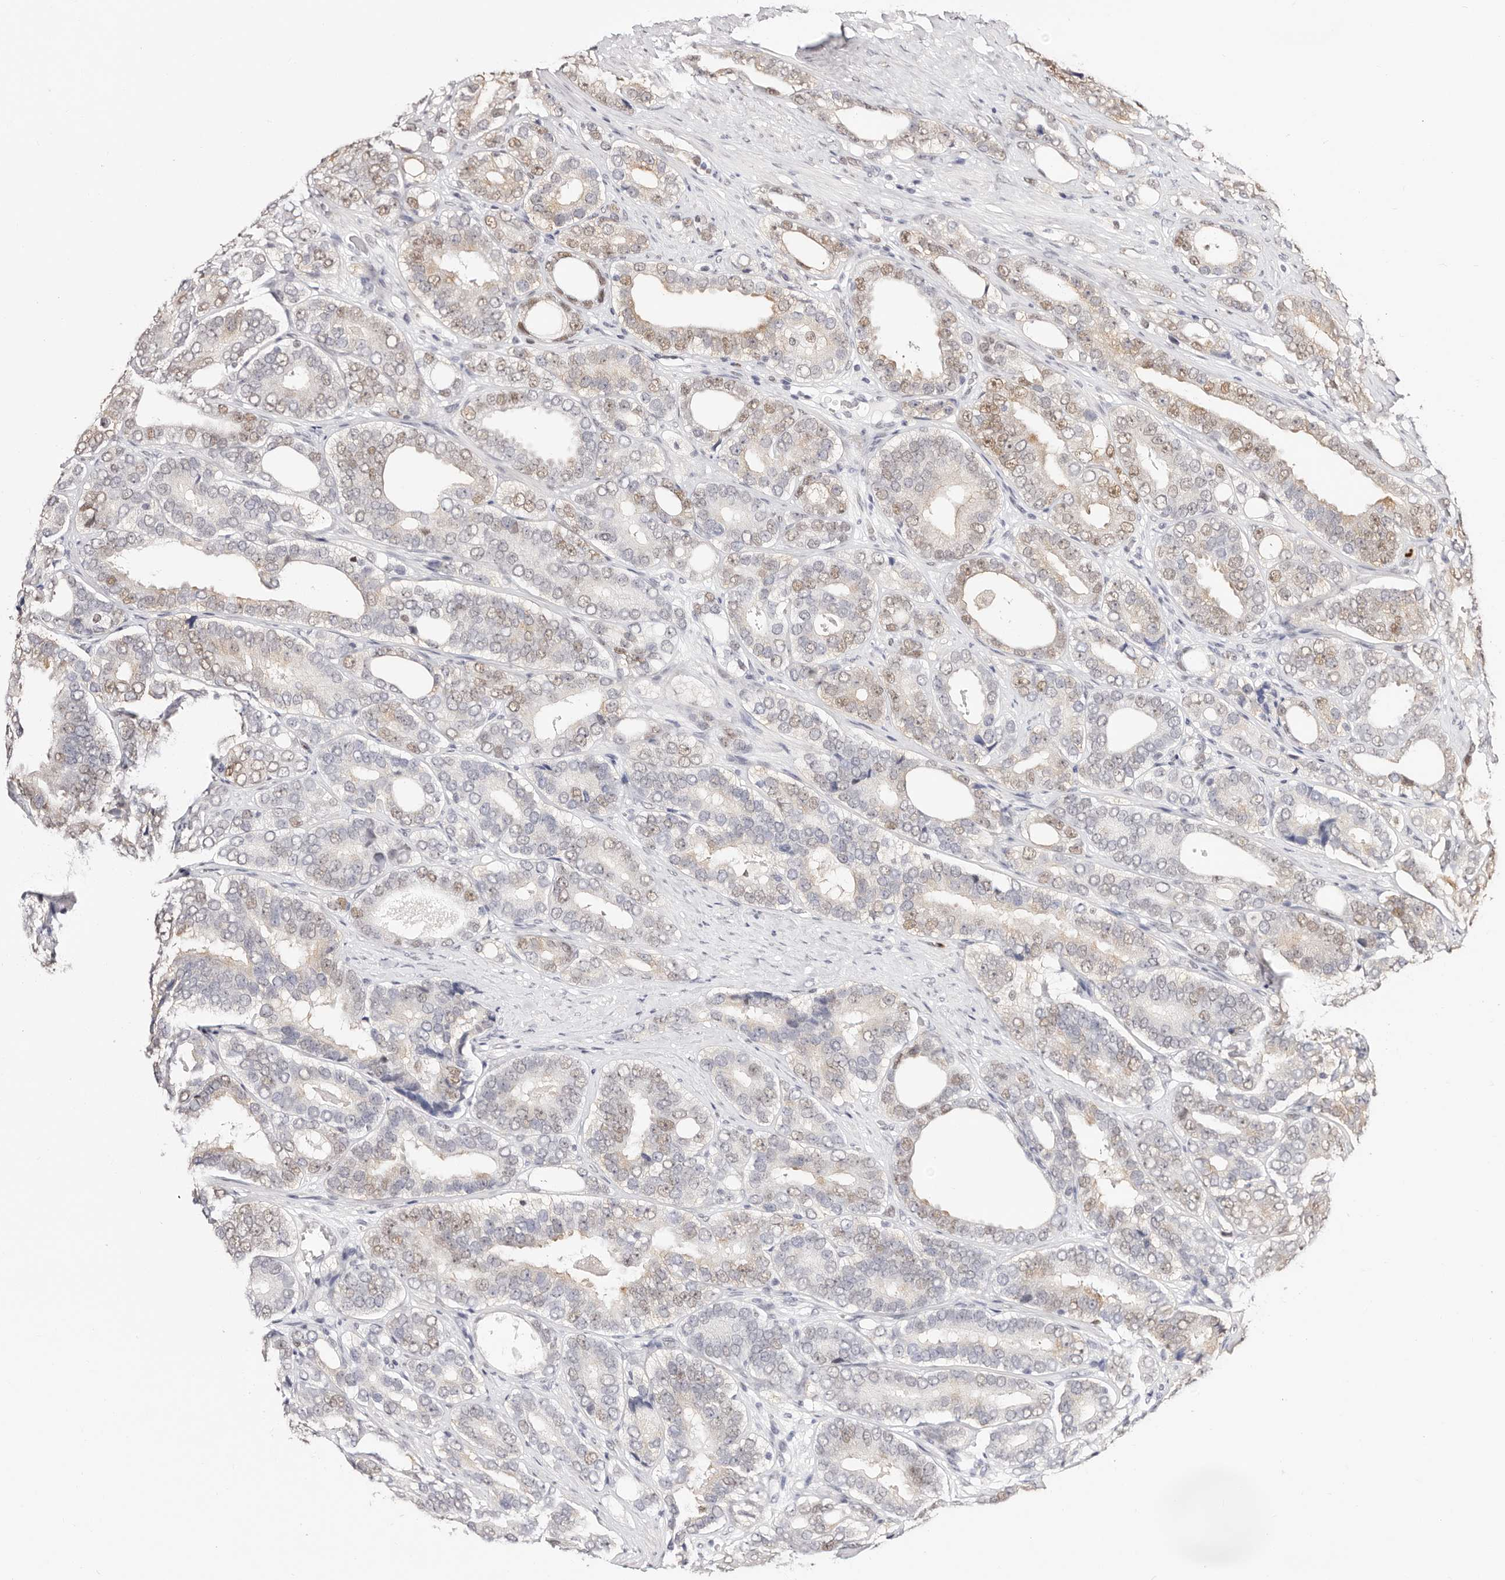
{"staining": {"intensity": "weak", "quantity": "25%-75%", "location": "nuclear"}, "tissue": "prostate cancer", "cell_type": "Tumor cells", "image_type": "cancer", "snomed": [{"axis": "morphology", "description": "Adenocarcinoma, High grade"}, {"axis": "topography", "description": "Prostate"}], "caption": "Brown immunohistochemical staining in prostate cancer reveals weak nuclear expression in about 25%-75% of tumor cells. (DAB (3,3'-diaminobenzidine) IHC, brown staining for protein, blue staining for nuclei).", "gene": "TKT", "patient": {"sex": "male", "age": 56}}